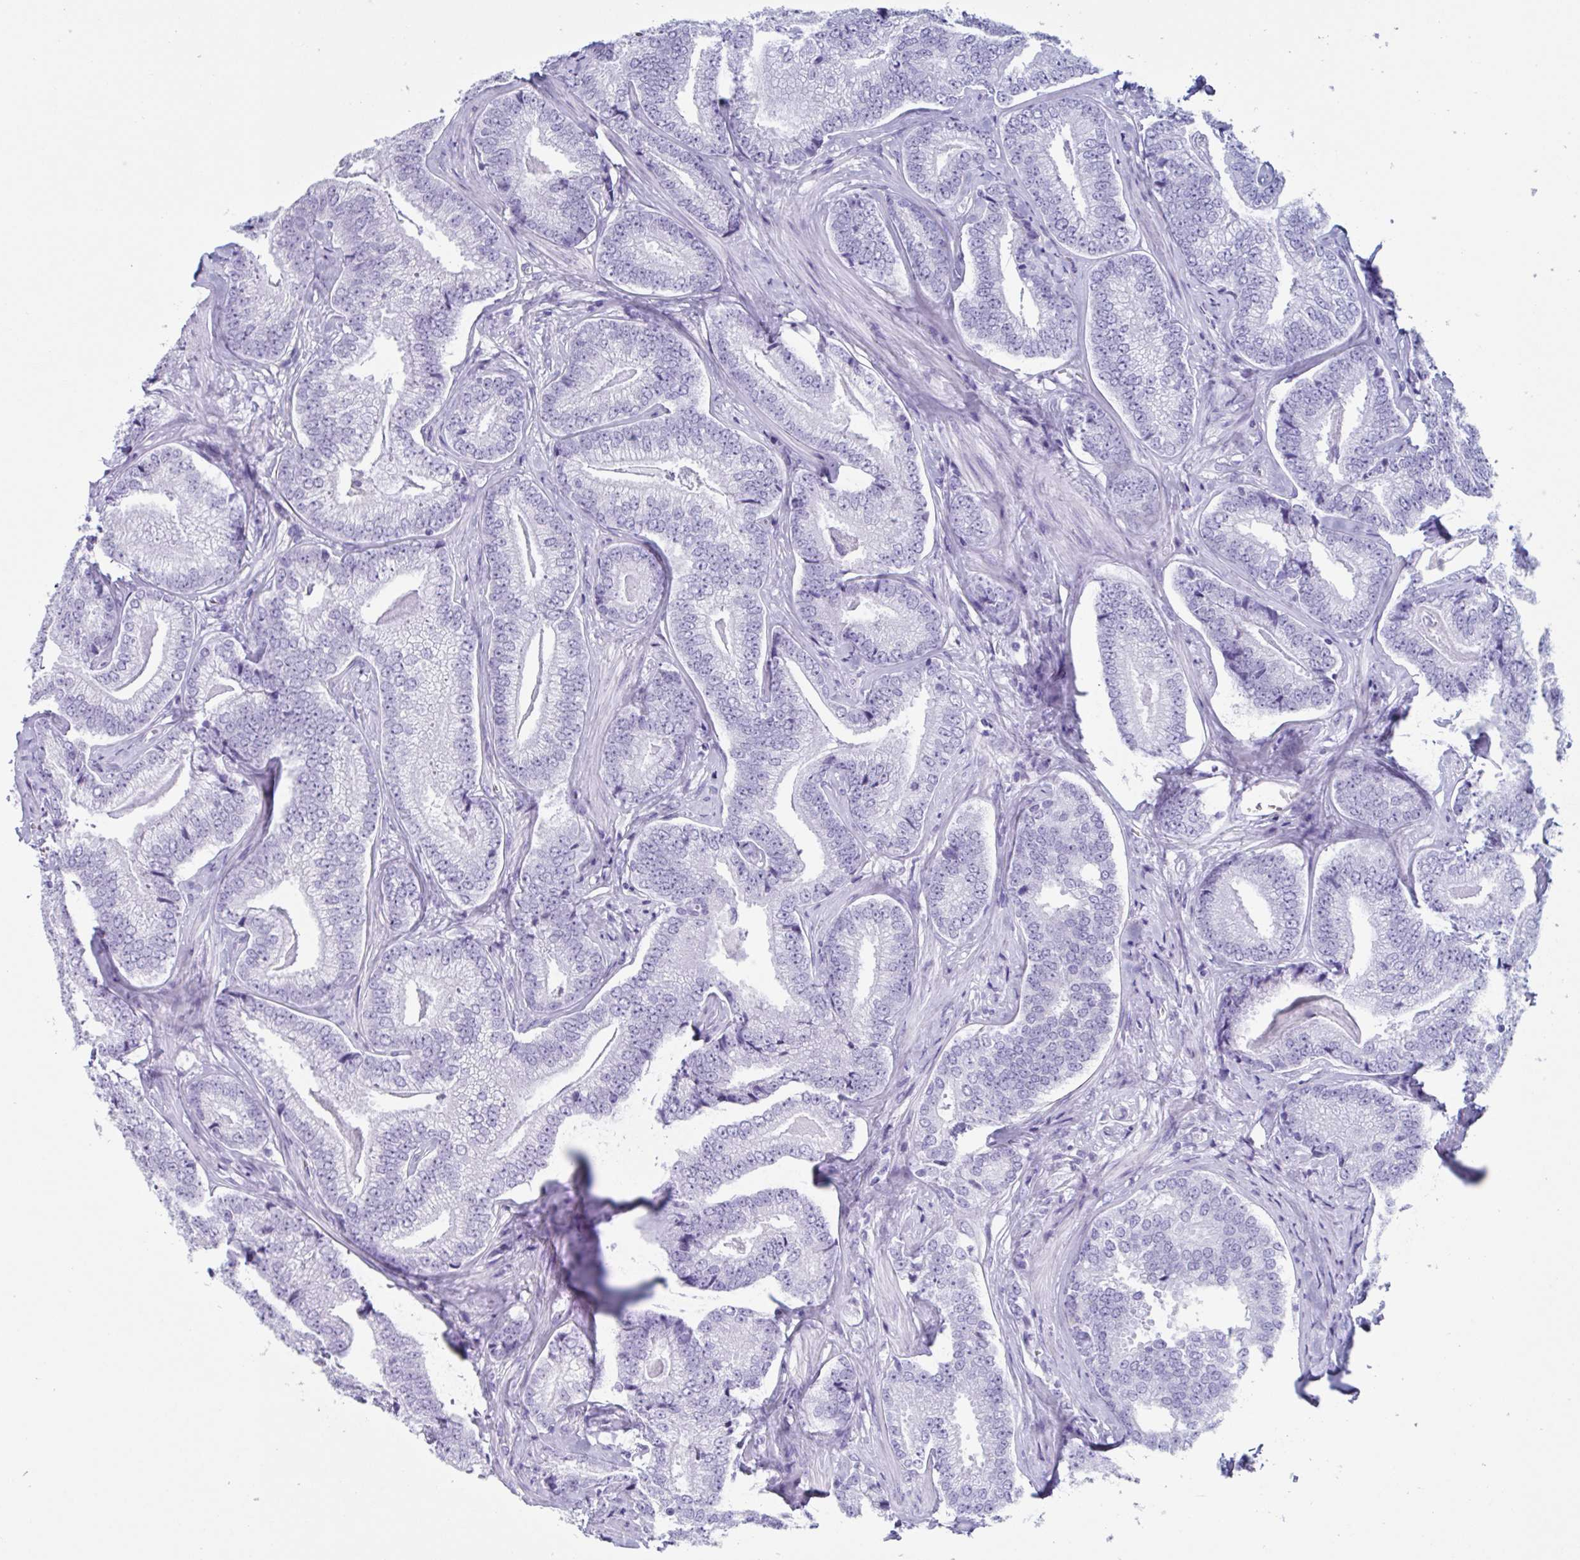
{"staining": {"intensity": "negative", "quantity": "none", "location": "none"}, "tissue": "prostate cancer", "cell_type": "Tumor cells", "image_type": "cancer", "snomed": [{"axis": "morphology", "description": "Adenocarcinoma, Low grade"}, {"axis": "topography", "description": "Prostate"}], "caption": "The immunohistochemistry histopathology image has no significant staining in tumor cells of prostate cancer (low-grade adenocarcinoma) tissue.", "gene": "USP35", "patient": {"sex": "male", "age": 63}}